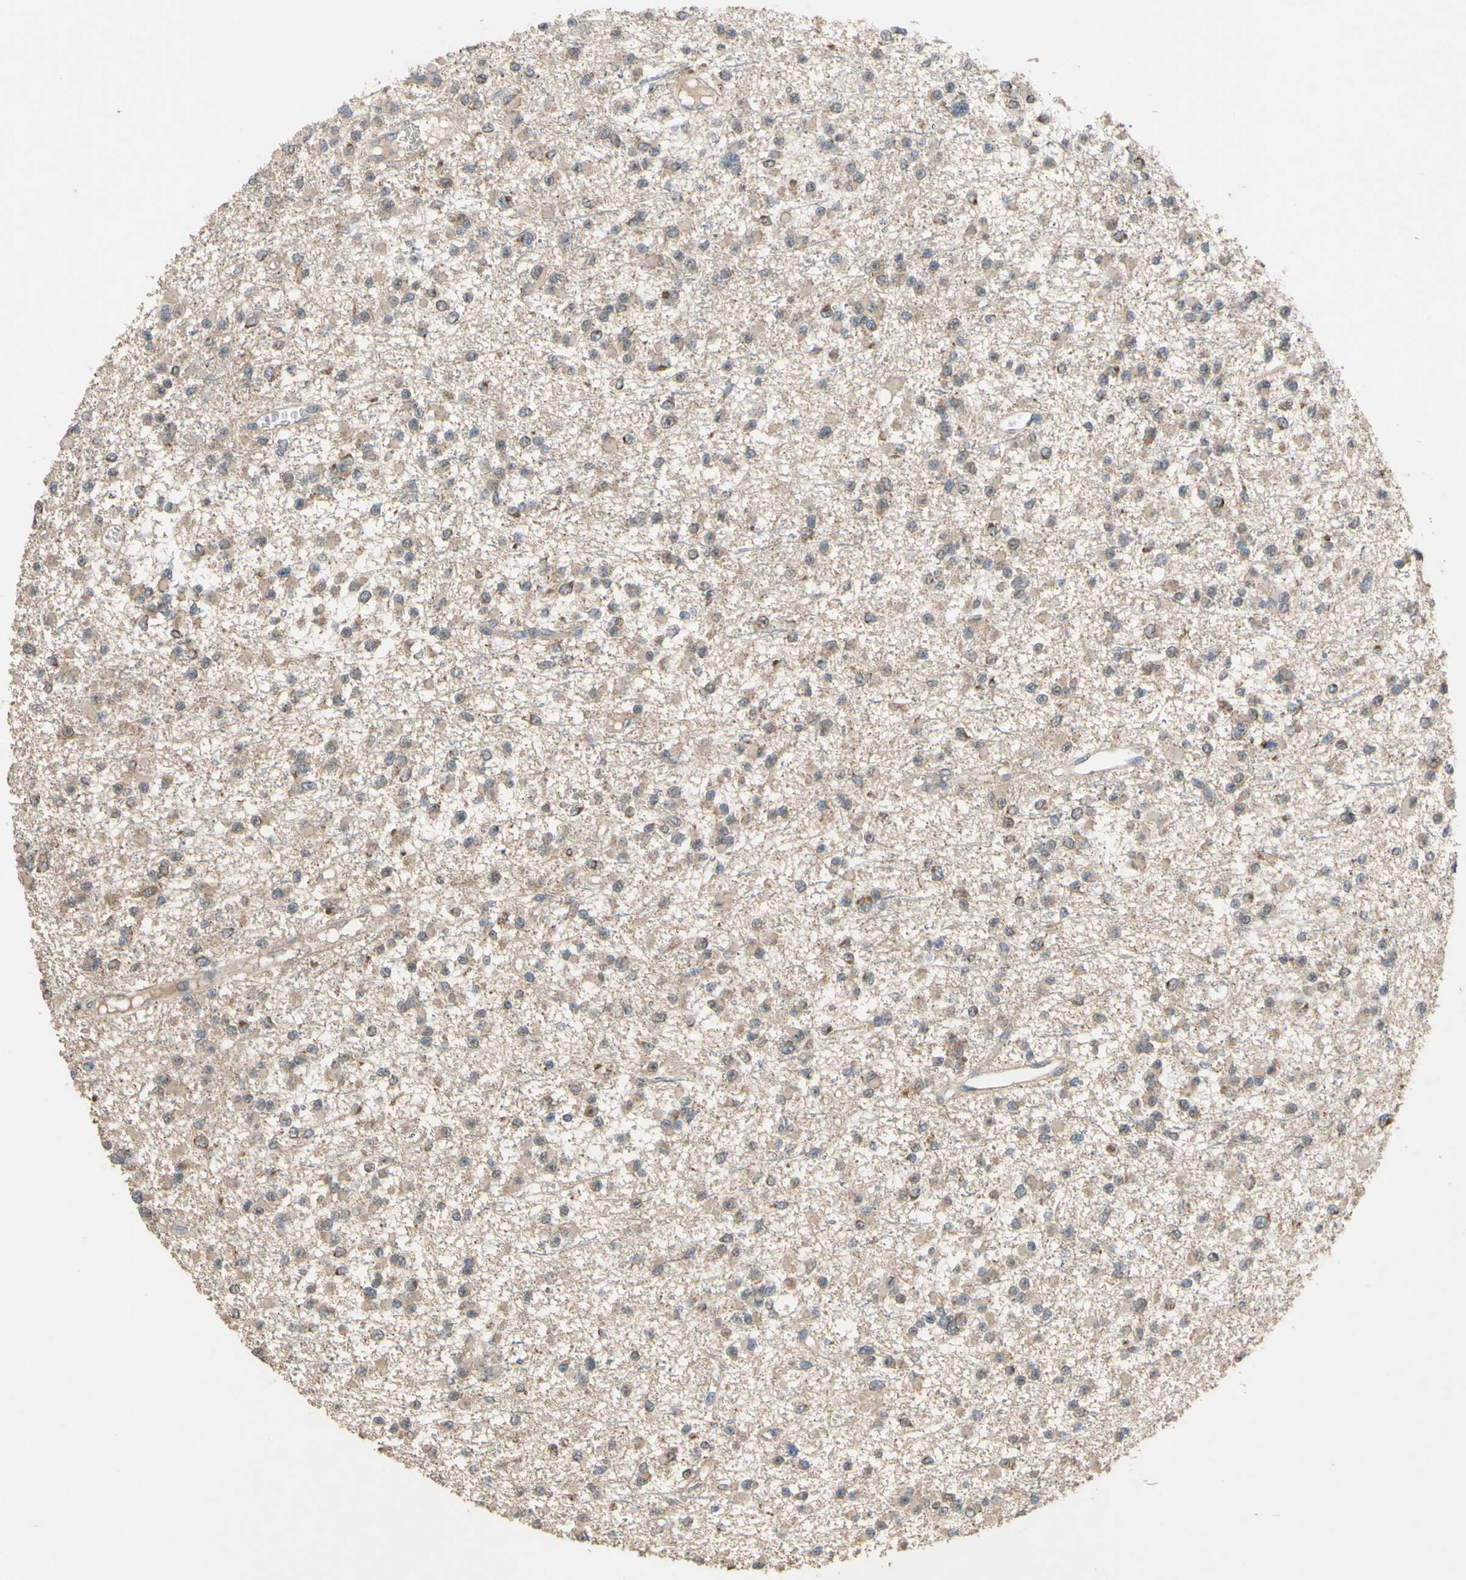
{"staining": {"intensity": "weak", "quantity": ">75%", "location": "cytoplasmic/membranous"}, "tissue": "glioma", "cell_type": "Tumor cells", "image_type": "cancer", "snomed": [{"axis": "morphology", "description": "Glioma, malignant, Low grade"}, {"axis": "topography", "description": "Brain"}], "caption": "Low-grade glioma (malignant) stained with DAB (3,3'-diaminobenzidine) IHC demonstrates low levels of weak cytoplasmic/membranous expression in approximately >75% of tumor cells.", "gene": "CD164", "patient": {"sex": "female", "age": 22}}